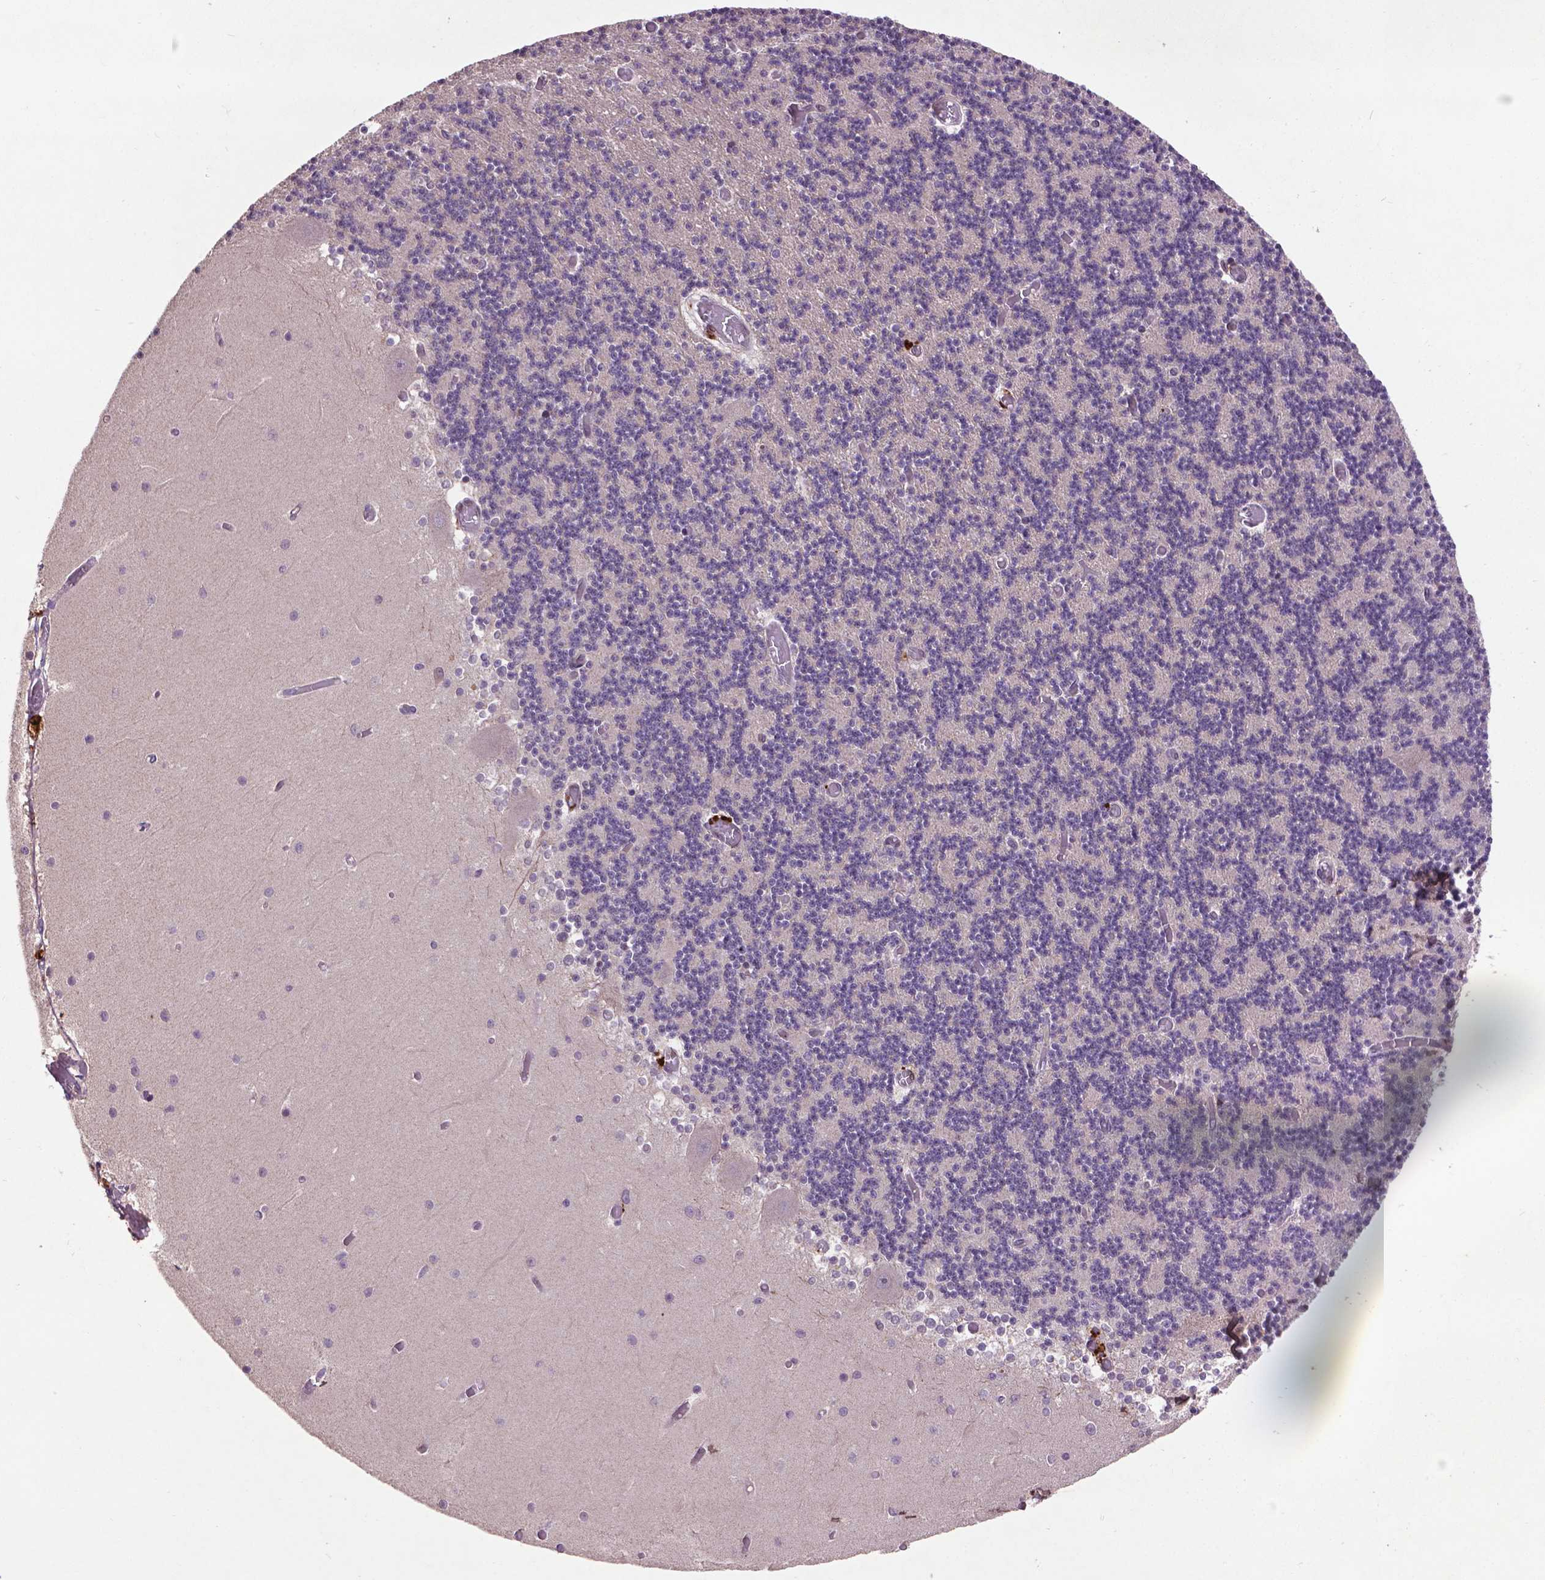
{"staining": {"intensity": "negative", "quantity": "none", "location": "none"}, "tissue": "cerebellum", "cell_type": "Cells in granular layer", "image_type": "normal", "snomed": [{"axis": "morphology", "description": "Normal tissue, NOS"}, {"axis": "topography", "description": "Cerebellum"}], "caption": "The IHC photomicrograph has no significant positivity in cells in granular layer of cerebellum. (DAB IHC visualized using brightfield microscopy, high magnification).", "gene": "SOX17", "patient": {"sex": "female", "age": 28}}